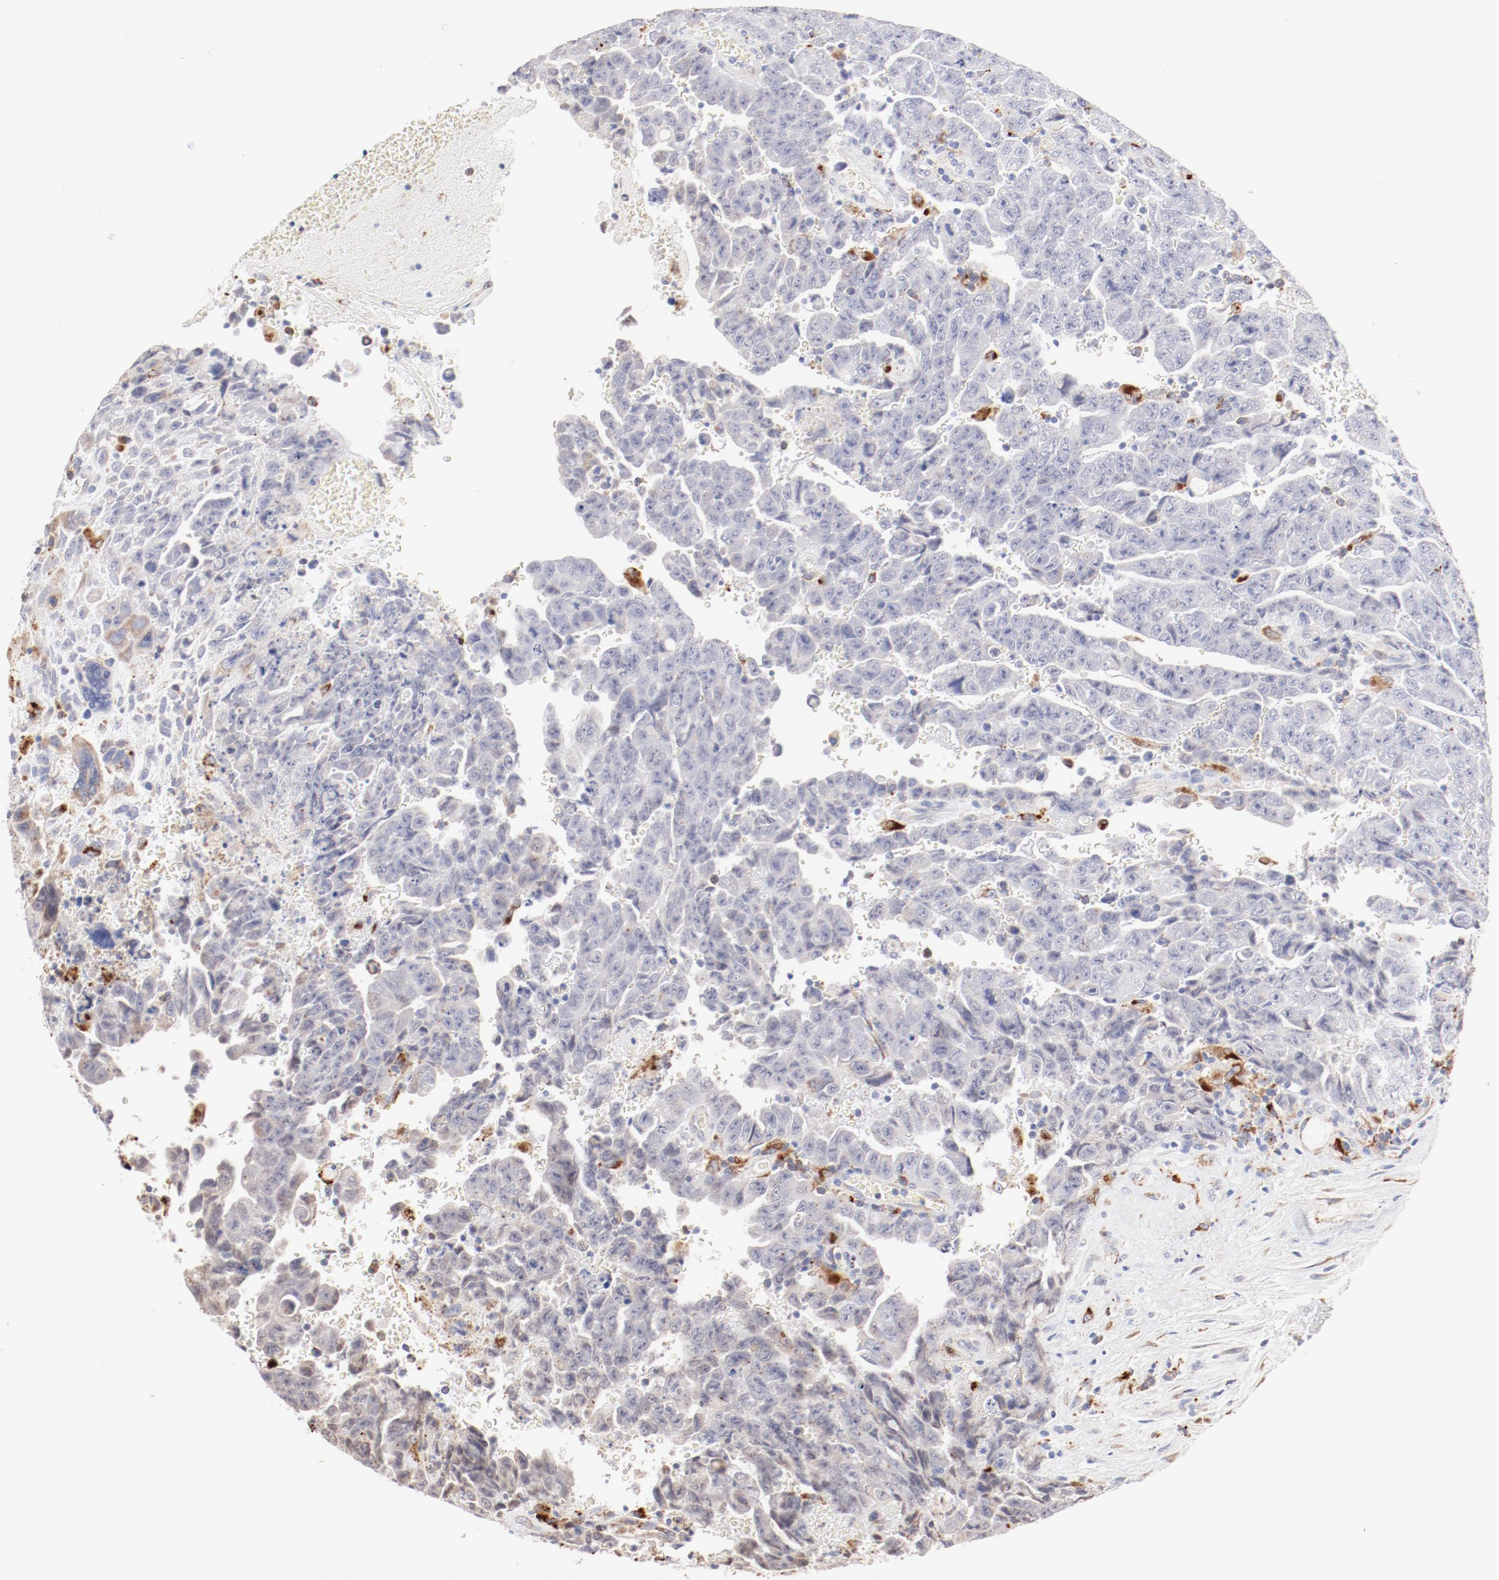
{"staining": {"intensity": "negative", "quantity": "none", "location": "none"}, "tissue": "testis cancer", "cell_type": "Tumor cells", "image_type": "cancer", "snomed": [{"axis": "morphology", "description": "Carcinoma, Embryonal, NOS"}, {"axis": "topography", "description": "Testis"}], "caption": "A photomicrograph of testis cancer (embryonal carcinoma) stained for a protein displays no brown staining in tumor cells. (Brightfield microscopy of DAB immunohistochemistry (IHC) at high magnification).", "gene": "CTSH", "patient": {"sex": "male", "age": 28}}